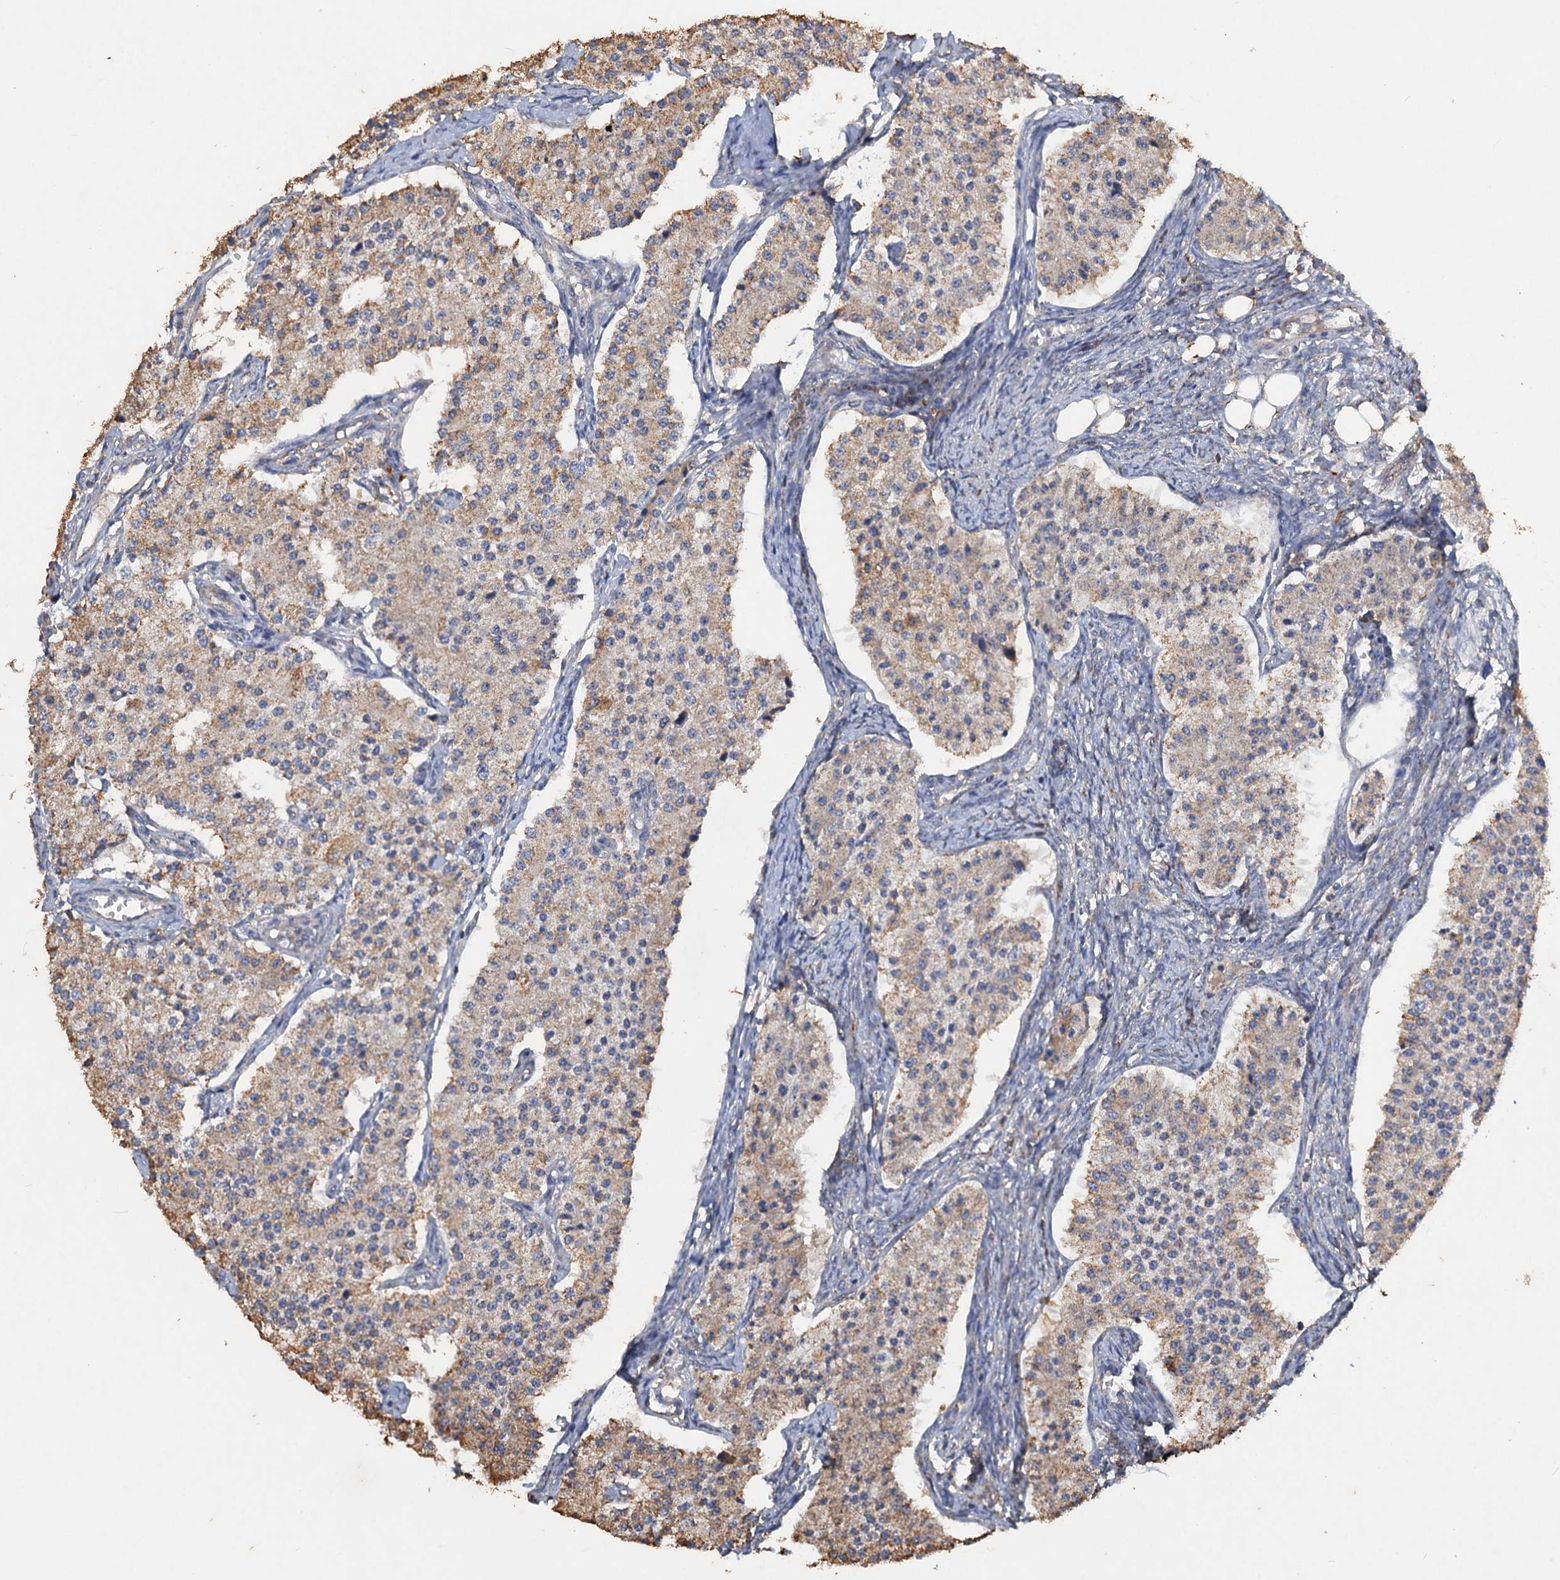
{"staining": {"intensity": "weak", "quantity": "25%-75%", "location": "cytoplasmic/membranous"}, "tissue": "carcinoid", "cell_type": "Tumor cells", "image_type": "cancer", "snomed": [{"axis": "morphology", "description": "Carcinoid, malignant, NOS"}, {"axis": "topography", "description": "Colon"}], "caption": "An image of carcinoid (malignant) stained for a protein exhibits weak cytoplasmic/membranous brown staining in tumor cells. (DAB IHC with brightfield microscopy, high magnification).", "gene": "SCUBE3", "patient": {"sex": "female", "age": 52}}